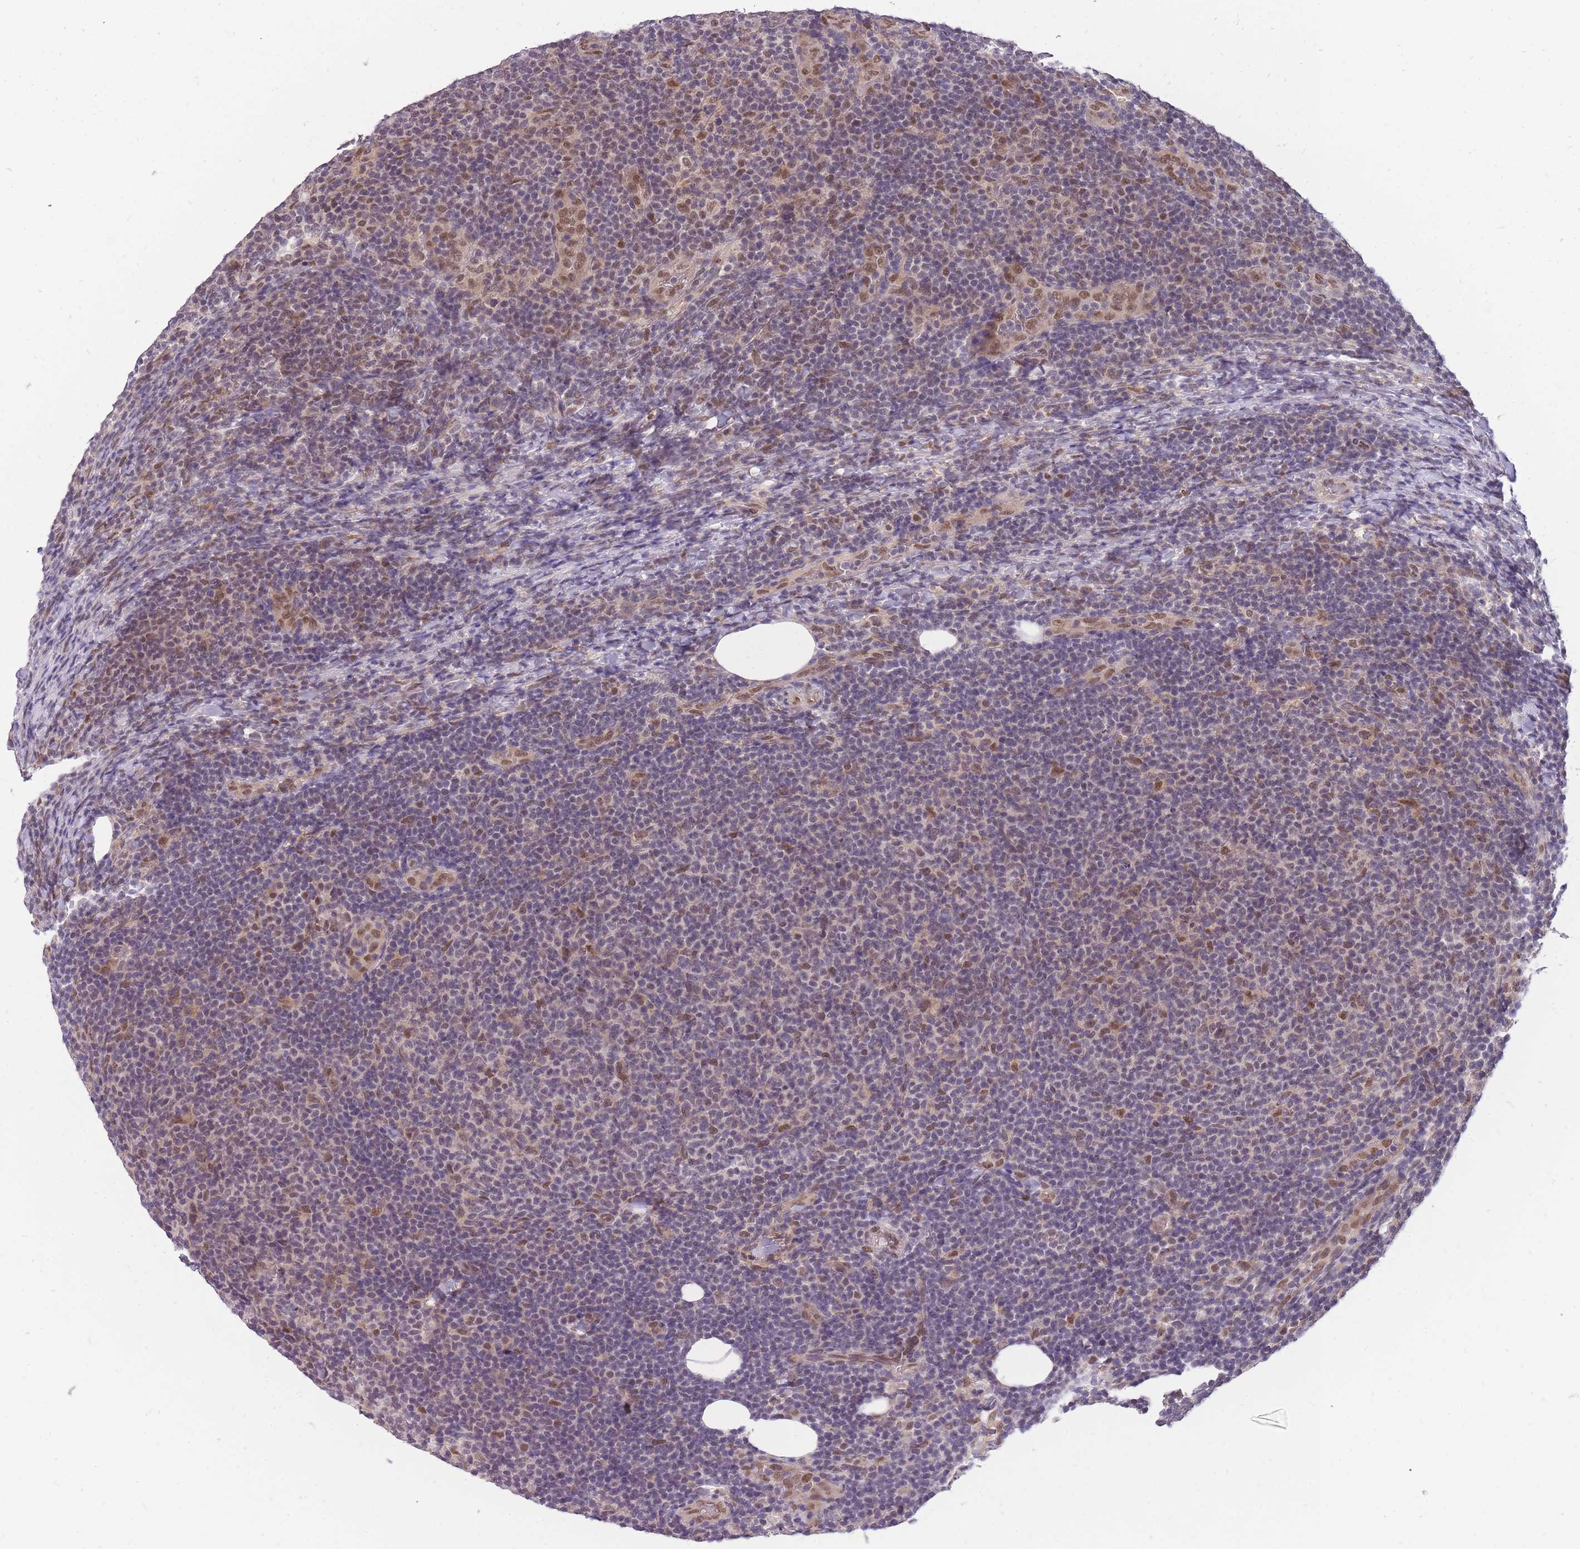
{"staining": {"intensity": "weak", "quantity": "<25%", "location": "nuclear"}, "tissue": "lymphoma", "cell_type": "Tumor cells", "image_type": "cancer", "snomed": [{"axis": "morphology", "description": "Malignant lymphoma, non-Hodgkin's type, Low grade"}, {"axis": "topography", "description": "Lymph node"}], "caption": "The histopathology image exhibits no staining of tumor cells in lymphoma.", "gene": "CDIP1", "patient": {"sex": "male", "age": 66}}